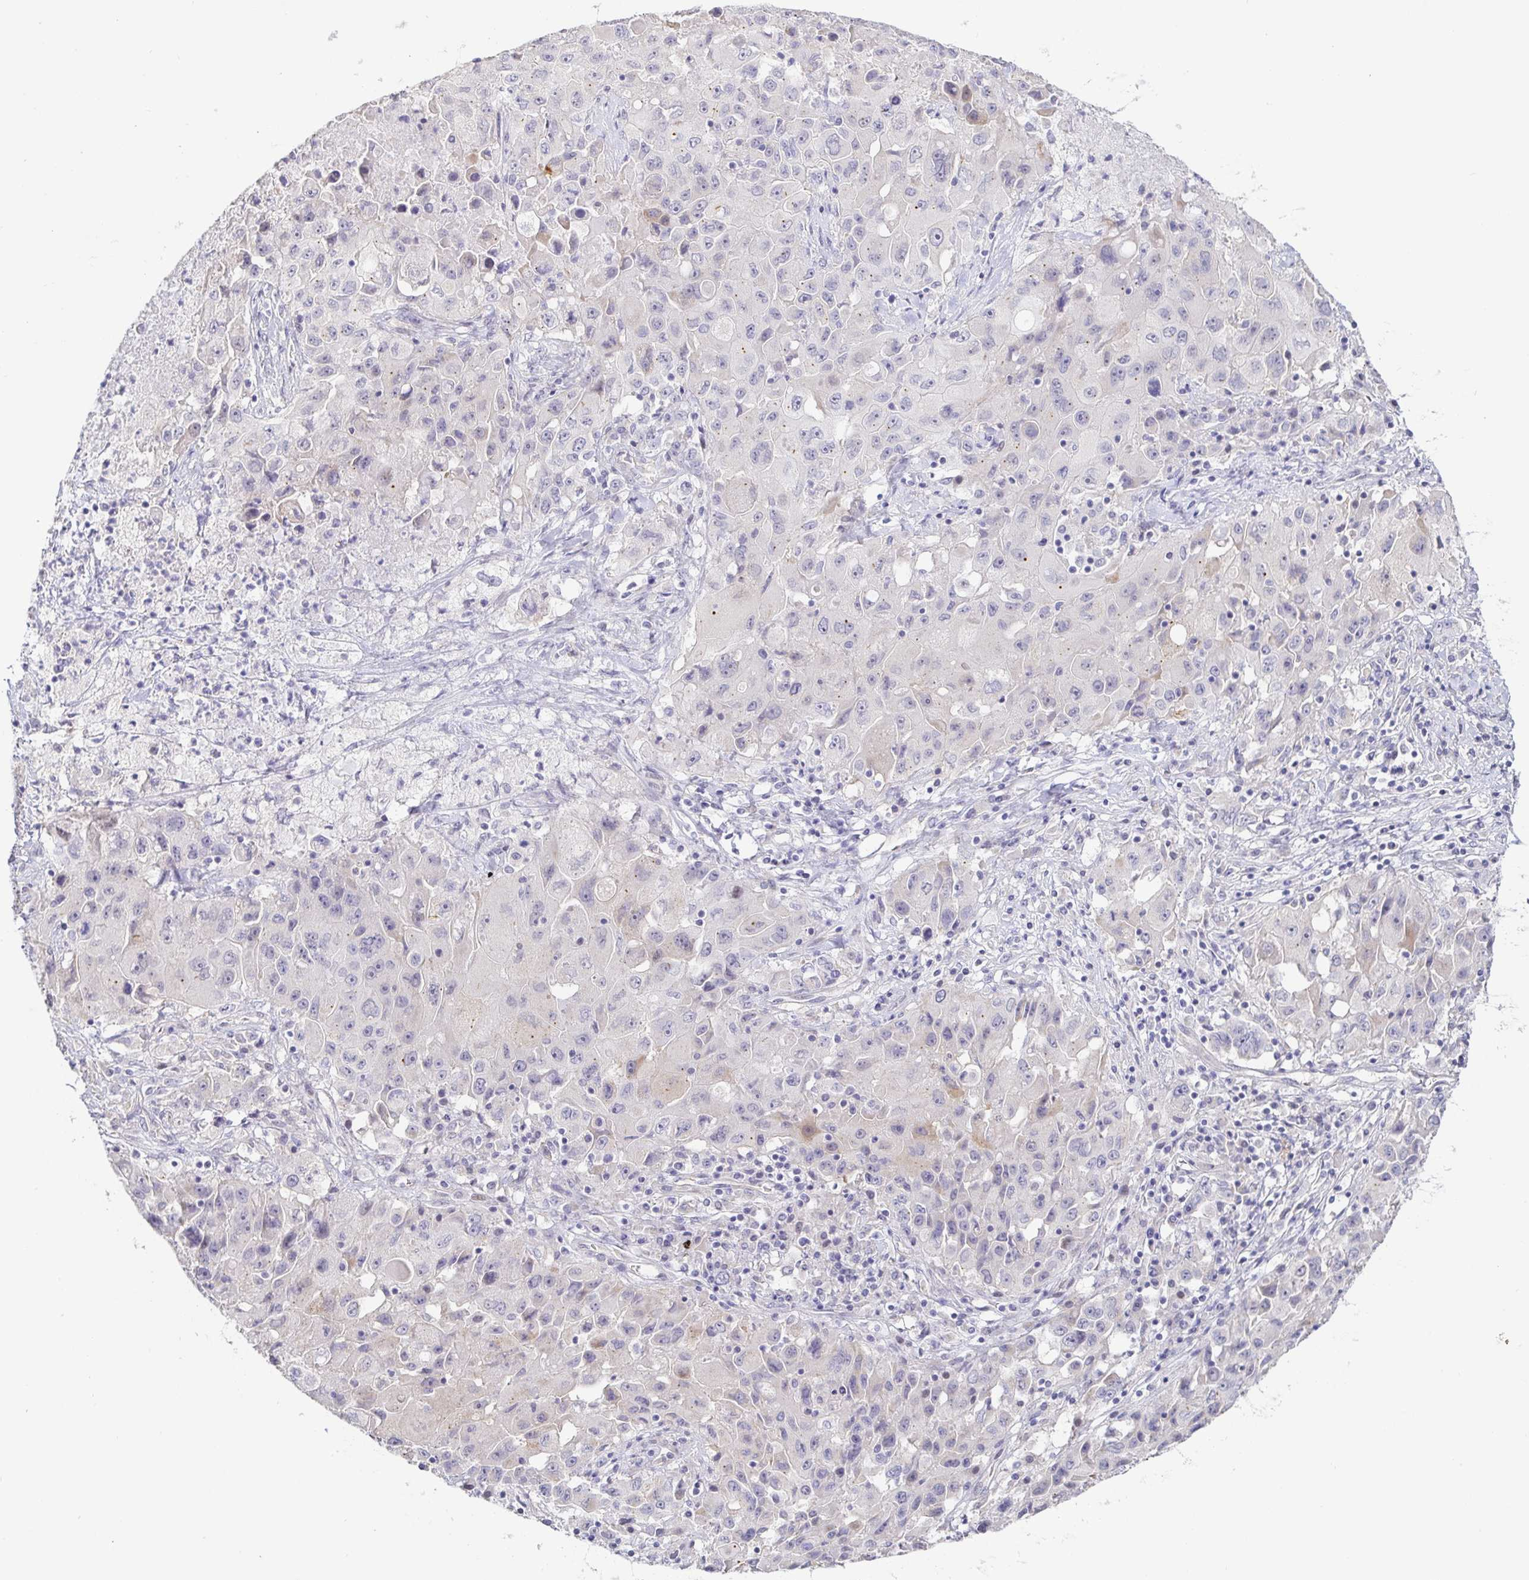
{"staining": {"intensity": "negative", "quantity": "none", "location": "none"}, "tissue": "lung cancer", "cell_type": "Tumor cells", "image_type": "cancer", "snomed": [{"axis": "morphology", "description": "Squamous cell carcinoma, NOS"}, {"axis": "topography", "description": "Lung"}], "caption": "Immunohistochemical staining of human lung squamous cell carcinoma shows no significant positivity in tumor cells.", "gene": "CIT", "patient": {"sex": "male", "age": 63}}